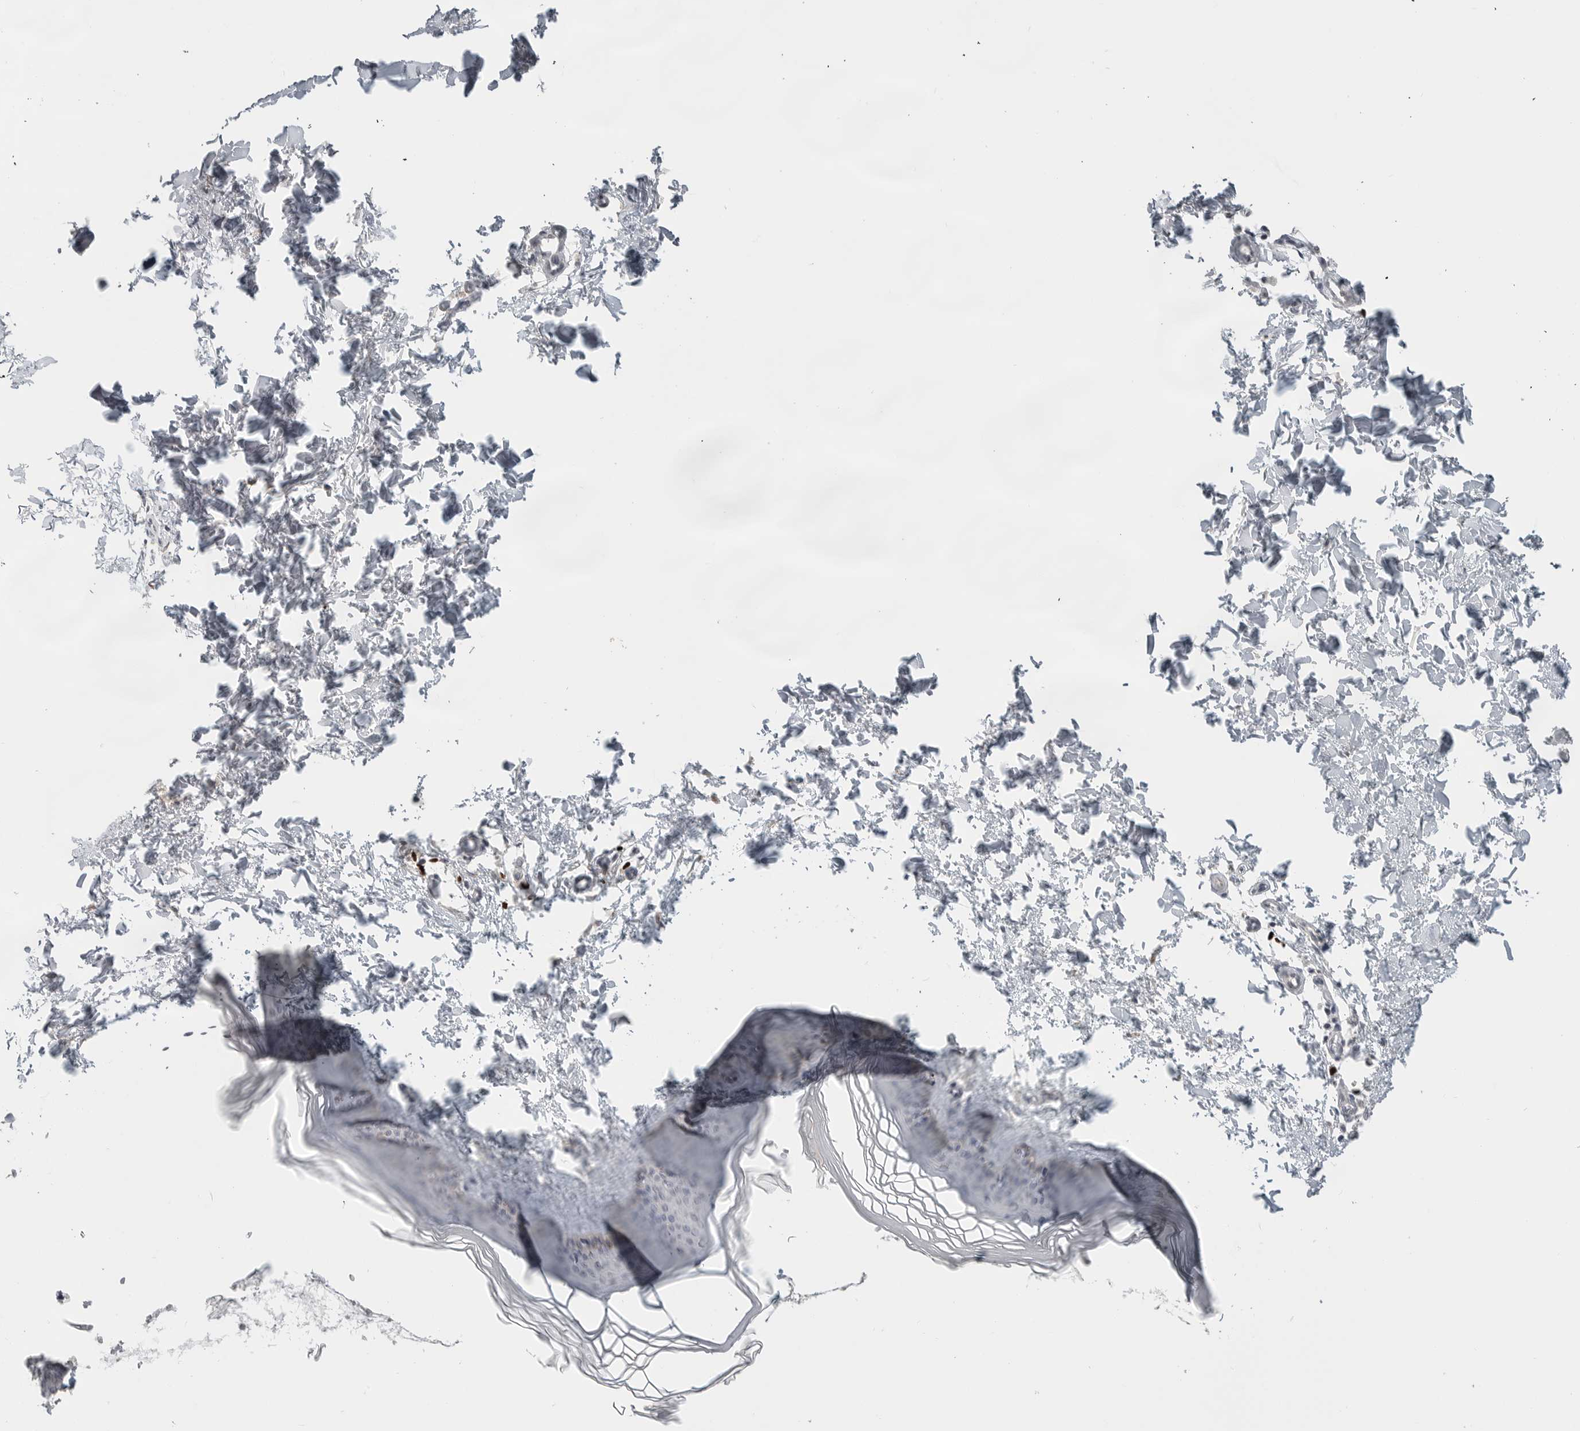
{"staining": {"intensity": "negative", "quantity": "none", "location": "none"}, "tissue": "skin", "cell_type": "Fibroblasts", "image_type": "normal", "snomed": [{"axis": "morphology", "description": "Normal tissue, NOS"}, {"axis": "topography", "description": "Skin"}], "caption": "The histopathology image shows no significant expression in fibroblasts of skin.", "gene": "FOXP3", "patient": {"sex": "female", "age": 27}}